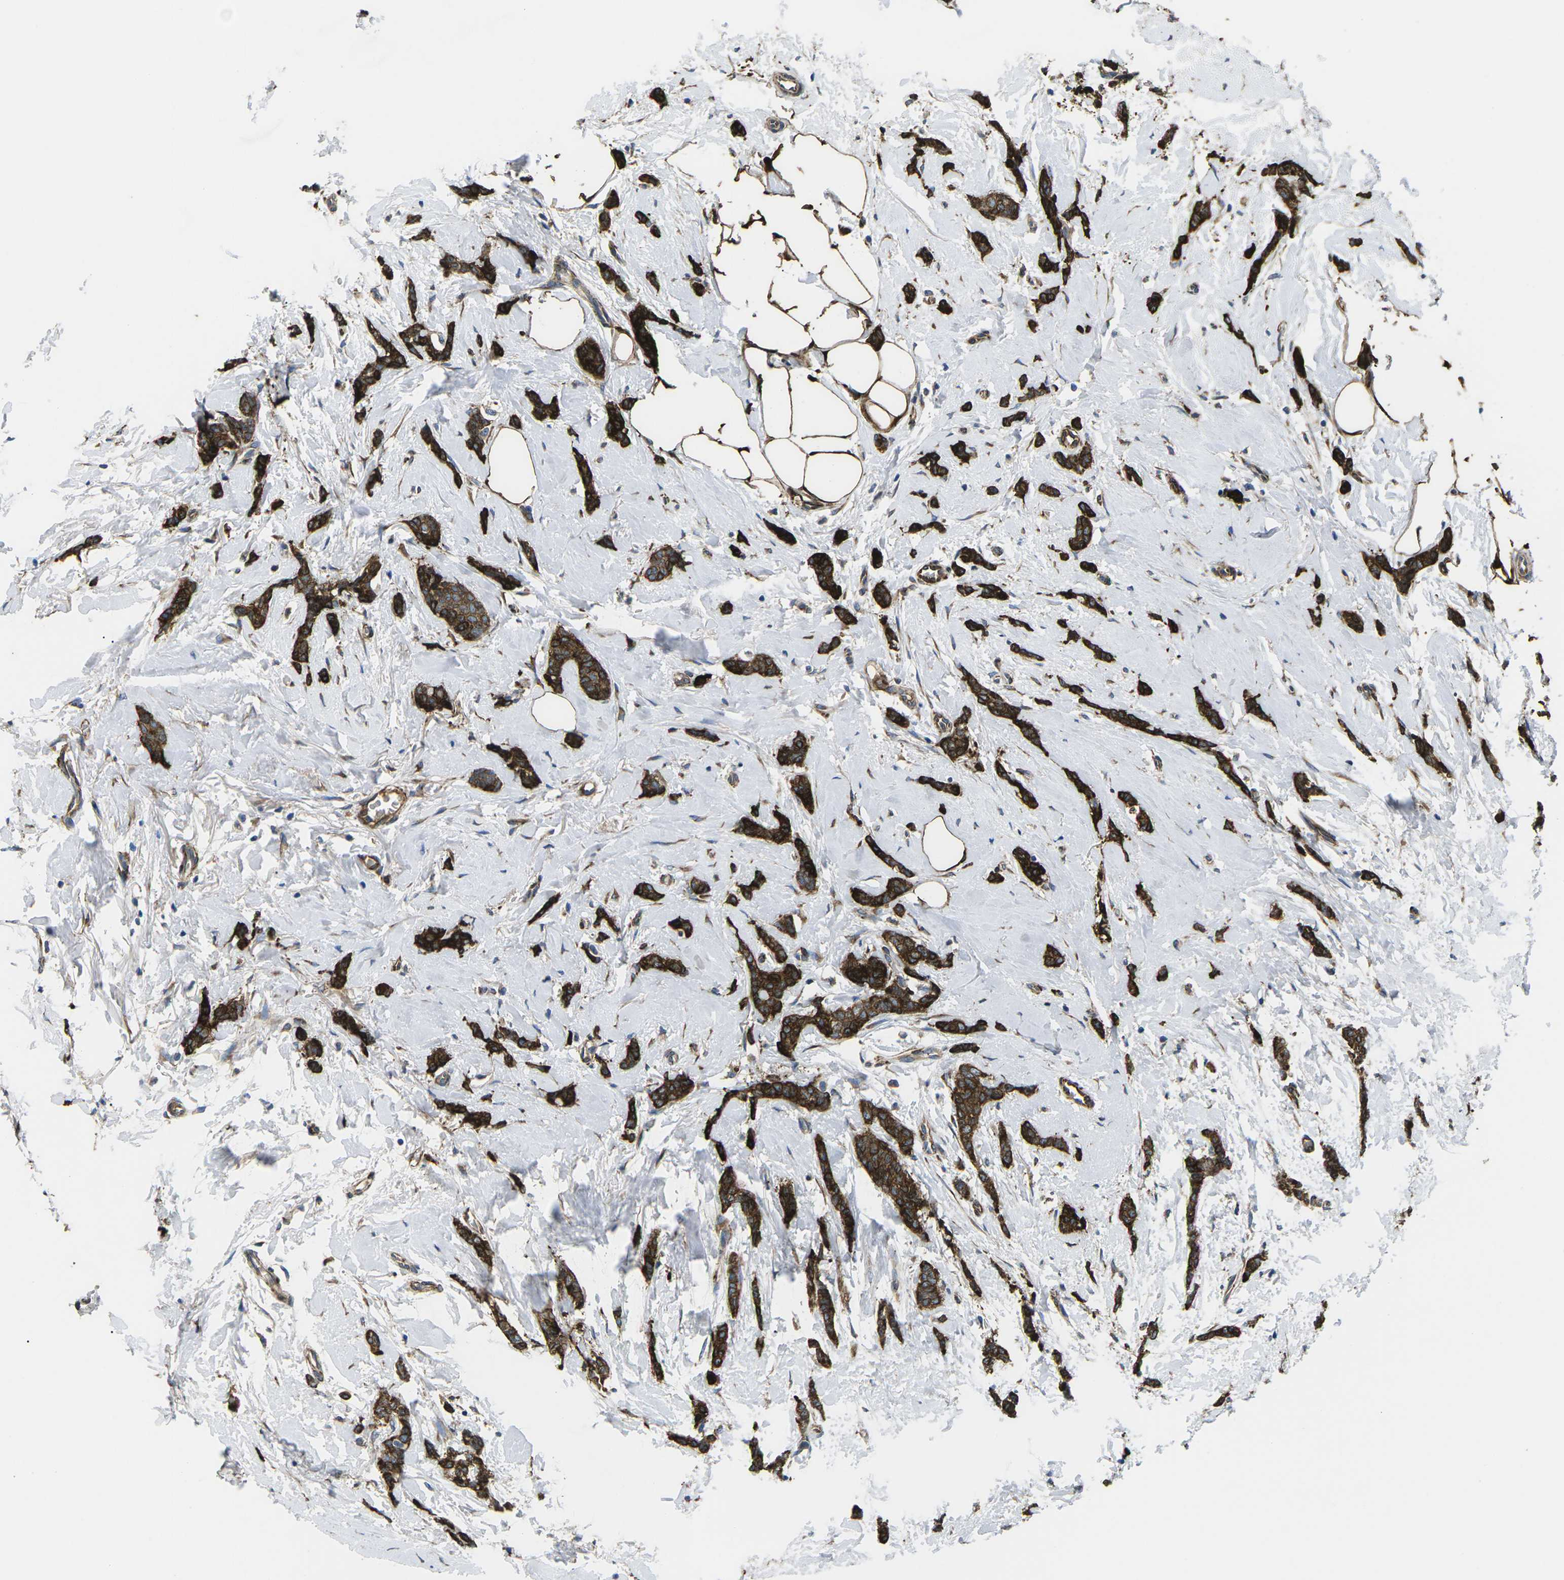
{"staining": {"intensity": "strong", "quantity": ">75%", "location": "cytoplasmic/membranous"}, "tissue": "breast cancer", "cell_type": "Tumor cells", "image_type": "cancer", "snomed": [{"axis": "morphology", "description": "Lobular carcinoma"}, {"axis": "topography", "description": "Skin"}, {"axis": "topography", "description": "Breast"}], "caption": "A photomicrograph of human breast cancer (lobular carcinoma) stained for a protein reveals strong cytoplasmic/membranous brown staining in tumor cells. Nuclei are stained in blue.", "gene": "PDZD8", "patient": {"sex": "female", "age": 46}}